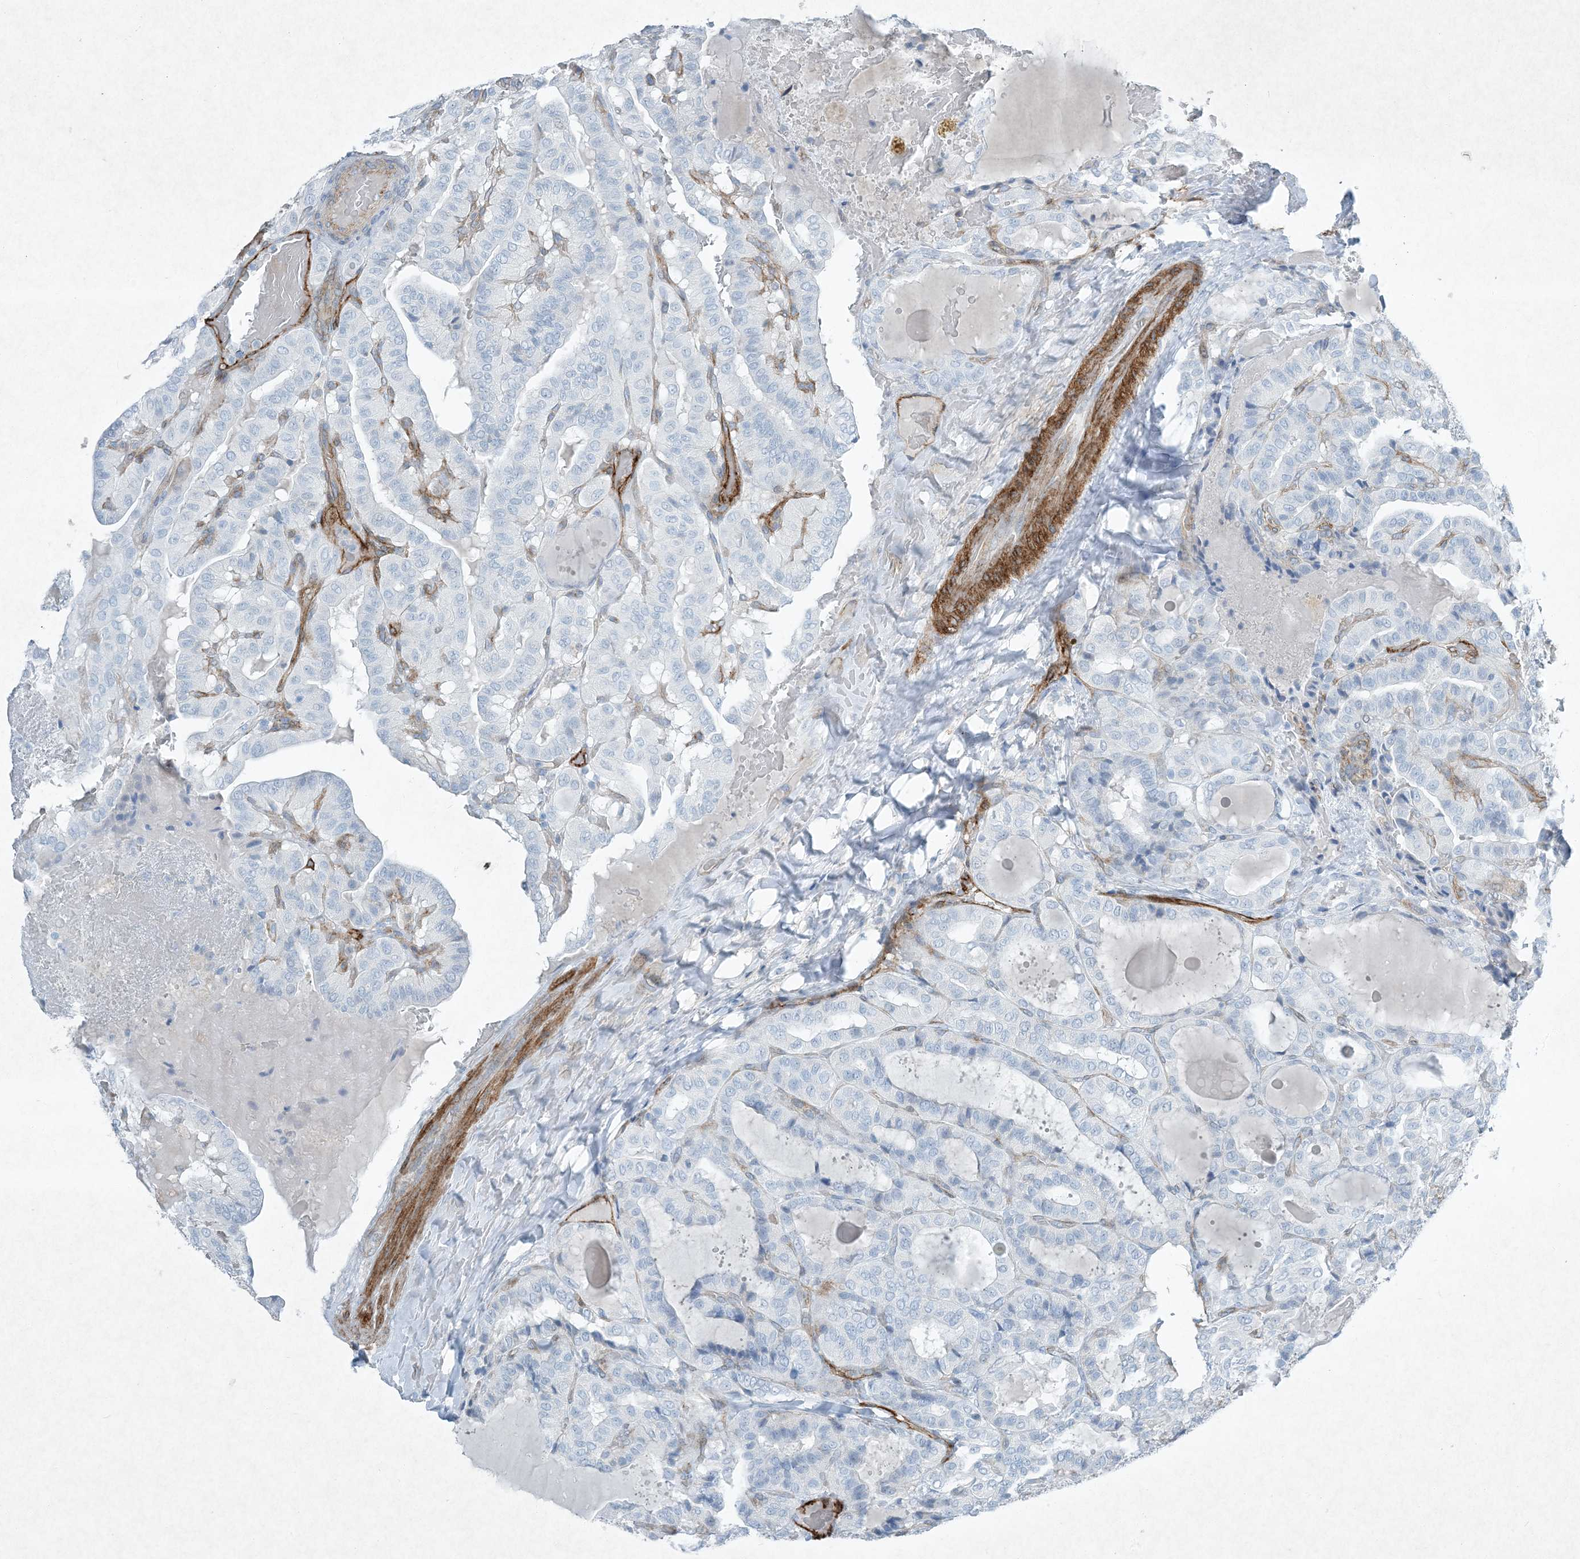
{"staining": {"intensity": "negative", "quantity": "none", "location": "none"}, "tissue": "thyroid cancer", "cell_type": "Tumor cells", "image_type": "cancer", "snomed": [{"axis": "morphology", "description": "Papillary adenocarcinoma, NOS"}, {"axis": "topography", "description": "Thyroid gland"}], "caption": "The micrograph displays no significant expression in tumor cells of papillary adenocarcinoma (thyroid). (Stains: DAB (3,3'-diaminobenzidine) immunohistochemistry (IHC) with hematoxylin counter stain, Microscopy: brightfield microscopy at high magnification).", "gene": "PGM5", "patient": {"sex": "male", "age": 77}}